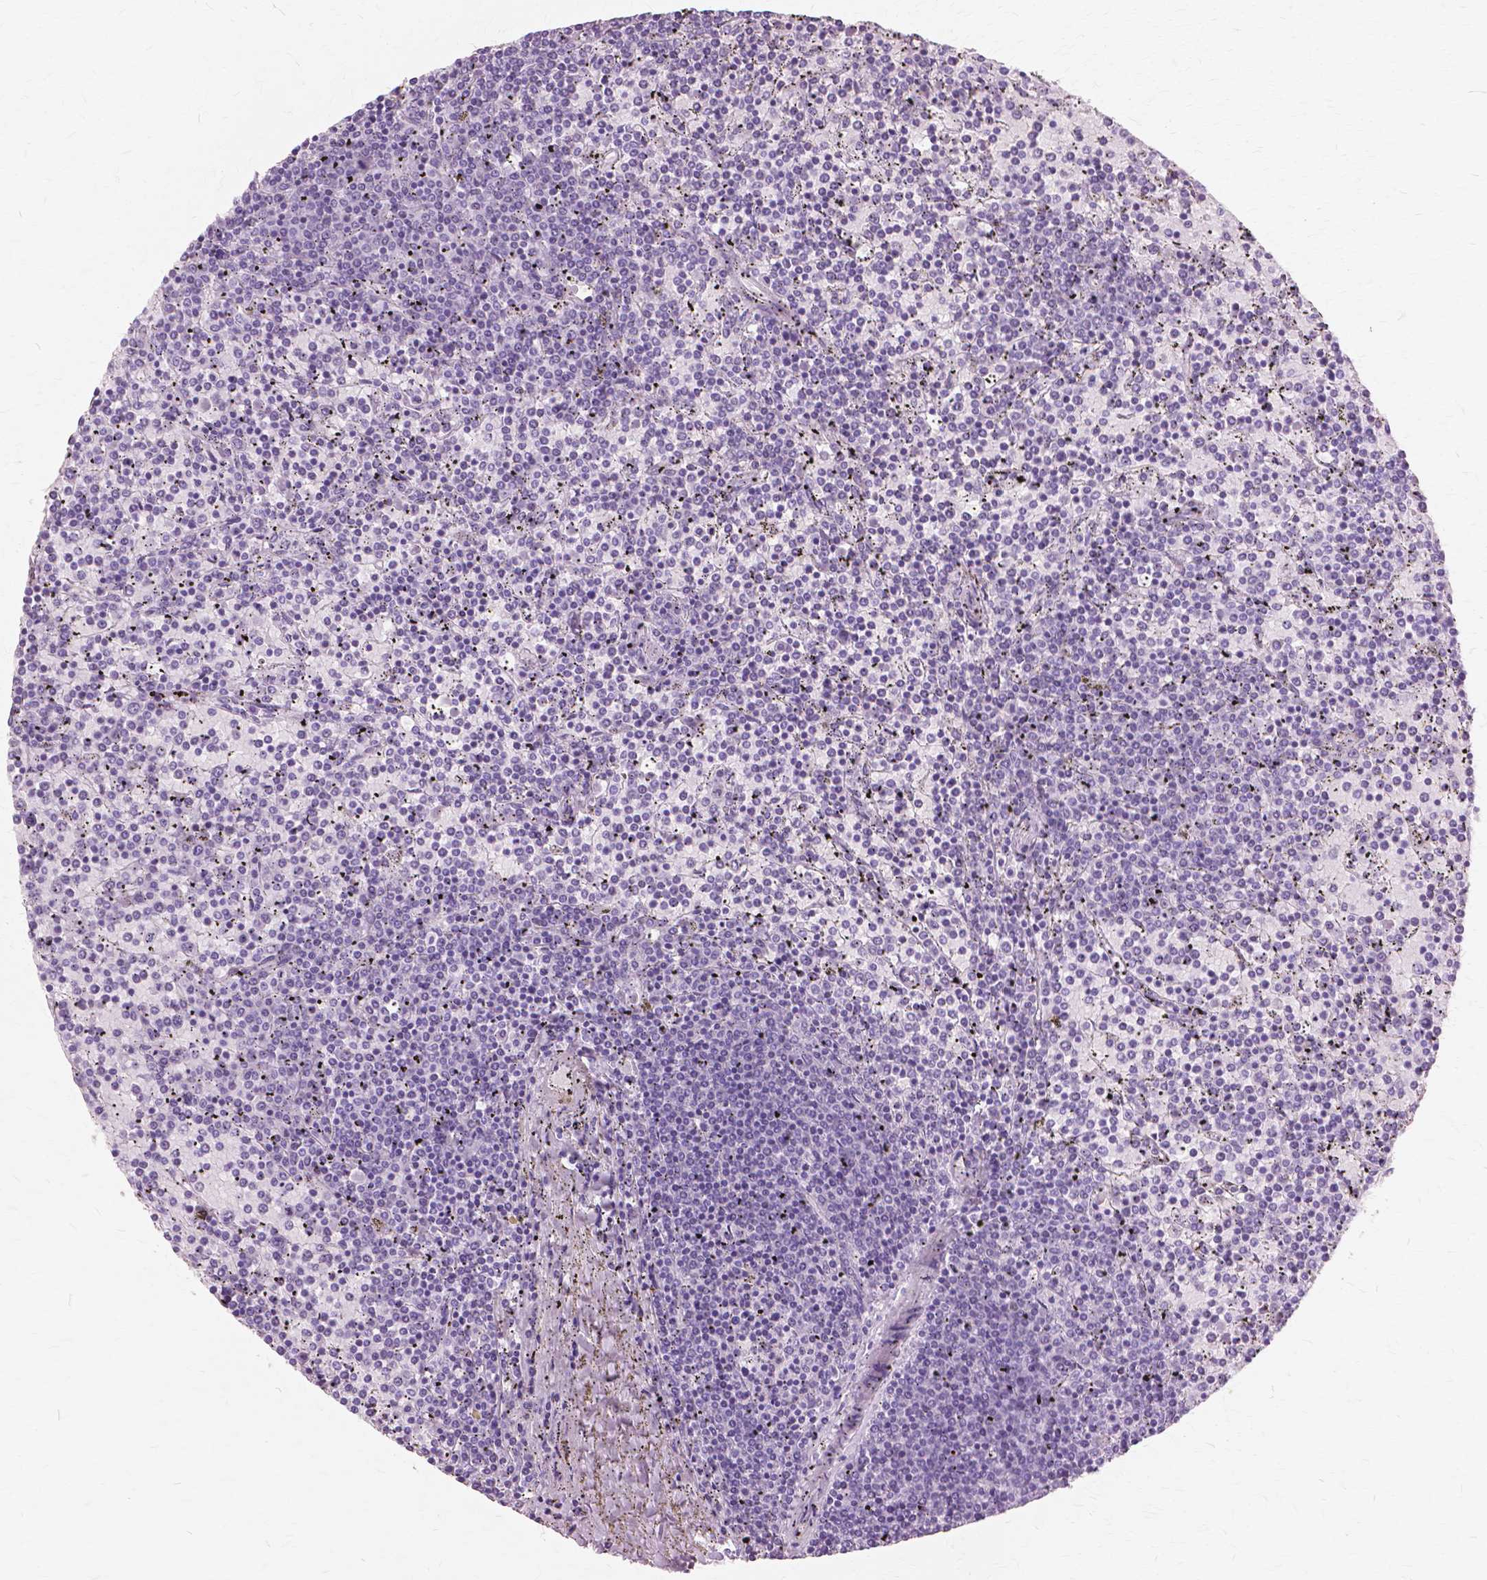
{"staining": {"intensity": "negative", "quantity": "none", "location": "none"}, "tissue": "lymphoma", "cell_type": "Tumor cells", "image_type": "cancer", "snomed": [{"axis": "morphology", "description": "Malignant lymphoma, non-Hodgkin's type, Low grade"}, {"axis": "topography", "description": "Spleen"}], "caption": "Tumor cells show no significant protein staining in low-grade malignant lymphoma, non-Hodgkin's type.", "gene": "SFTPD", "patient": {"sex": "female", "age": 77}}